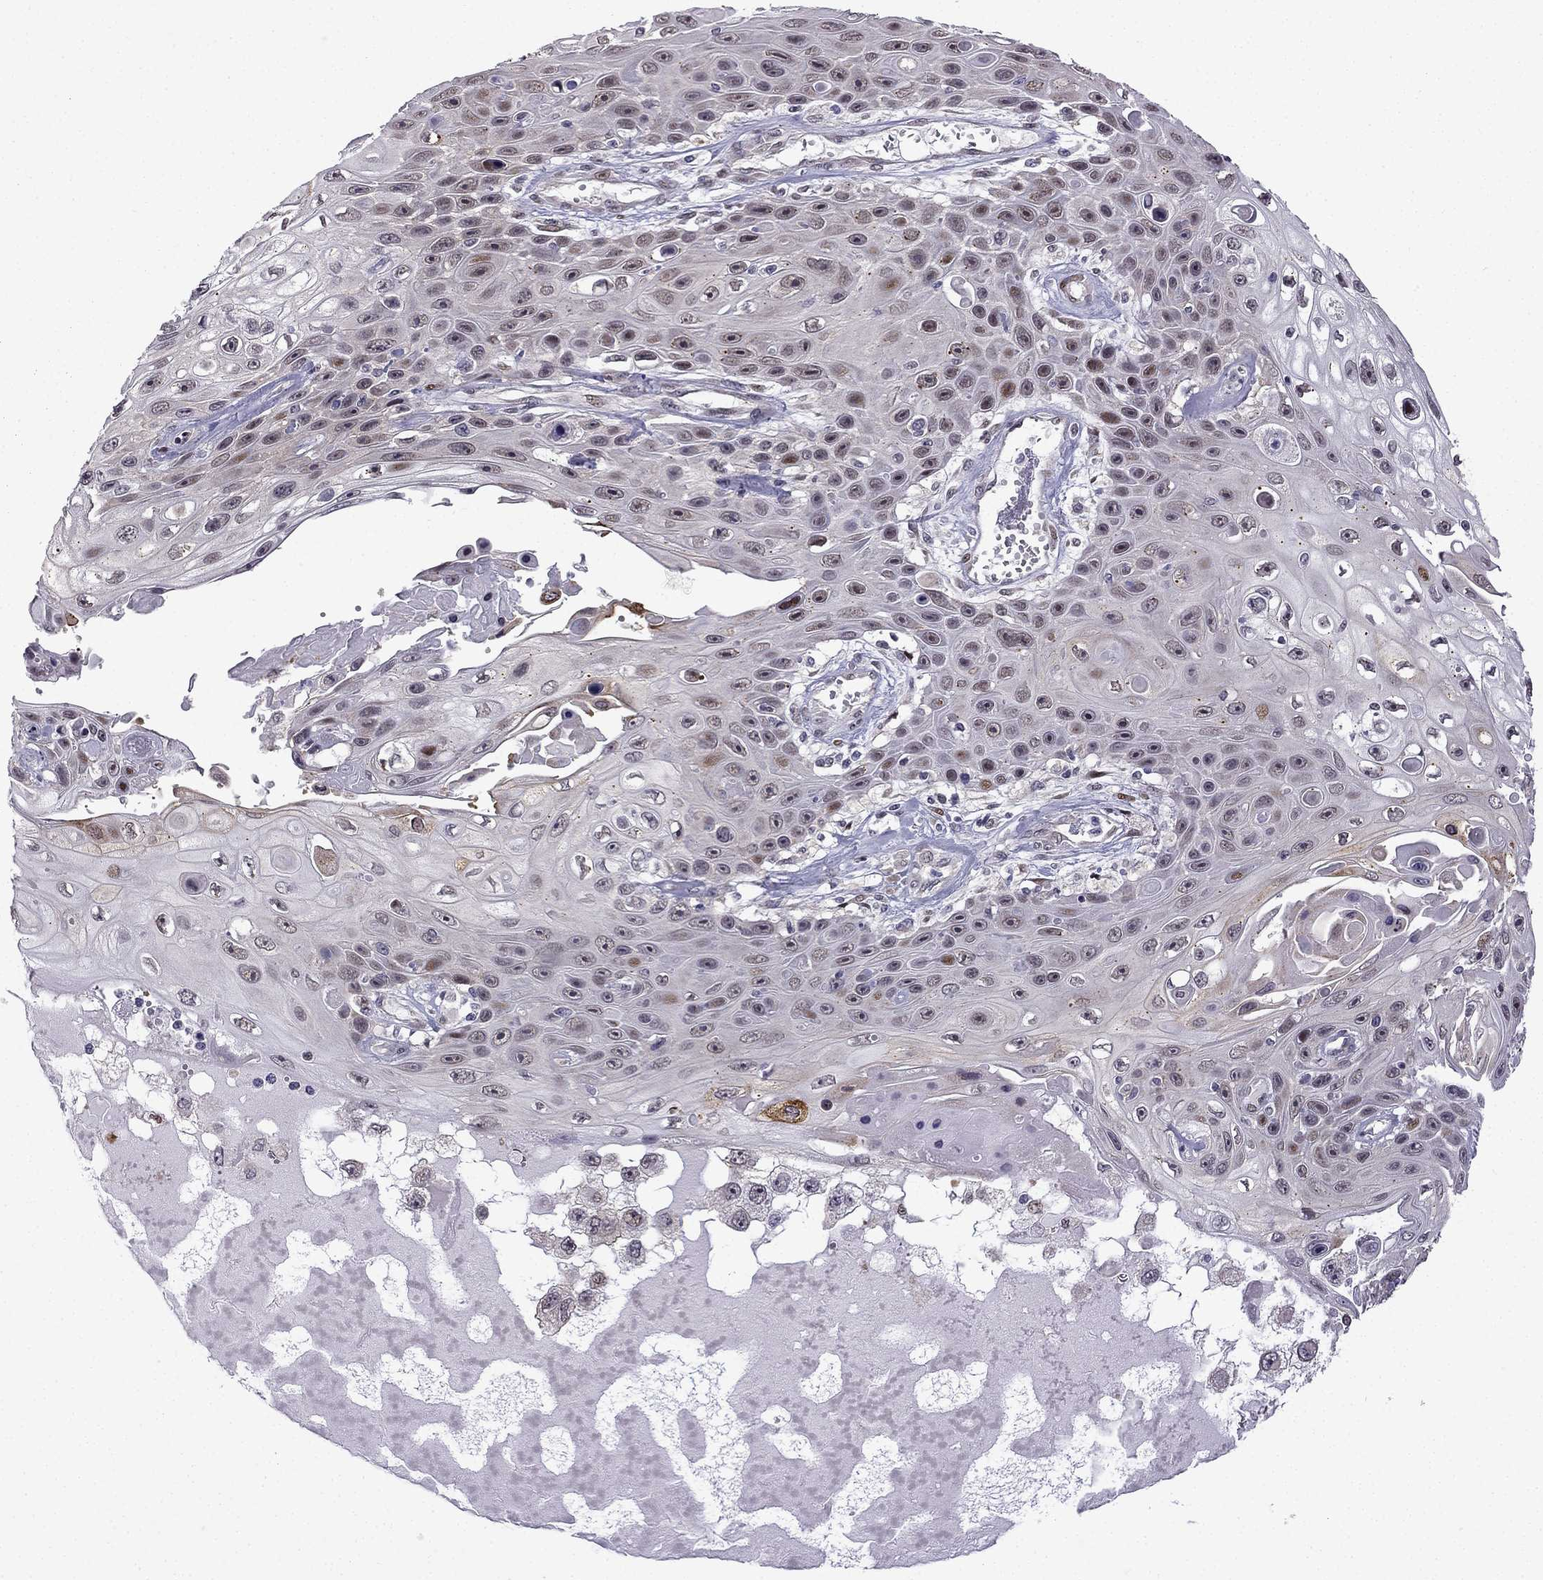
{"staining": {"intensity": "moderate", "quantity": "<25%", "location": "nuclear"}, "tissue": "skin cancer", "cell_type": "Tumor cells", "image_type": "cancer", "snomed": [{"axis": "morphology", "description": "Squamous cell carcinoma, NOS"}, {"axis": "topography", "description": "Skin"}], "caption": "Human skin squamous cell carcinoma stained with a protein marker exhibits moderate staining in tumor cells.", "gene": "FGF3", "patient": {"sex": "male", "age": 82}}